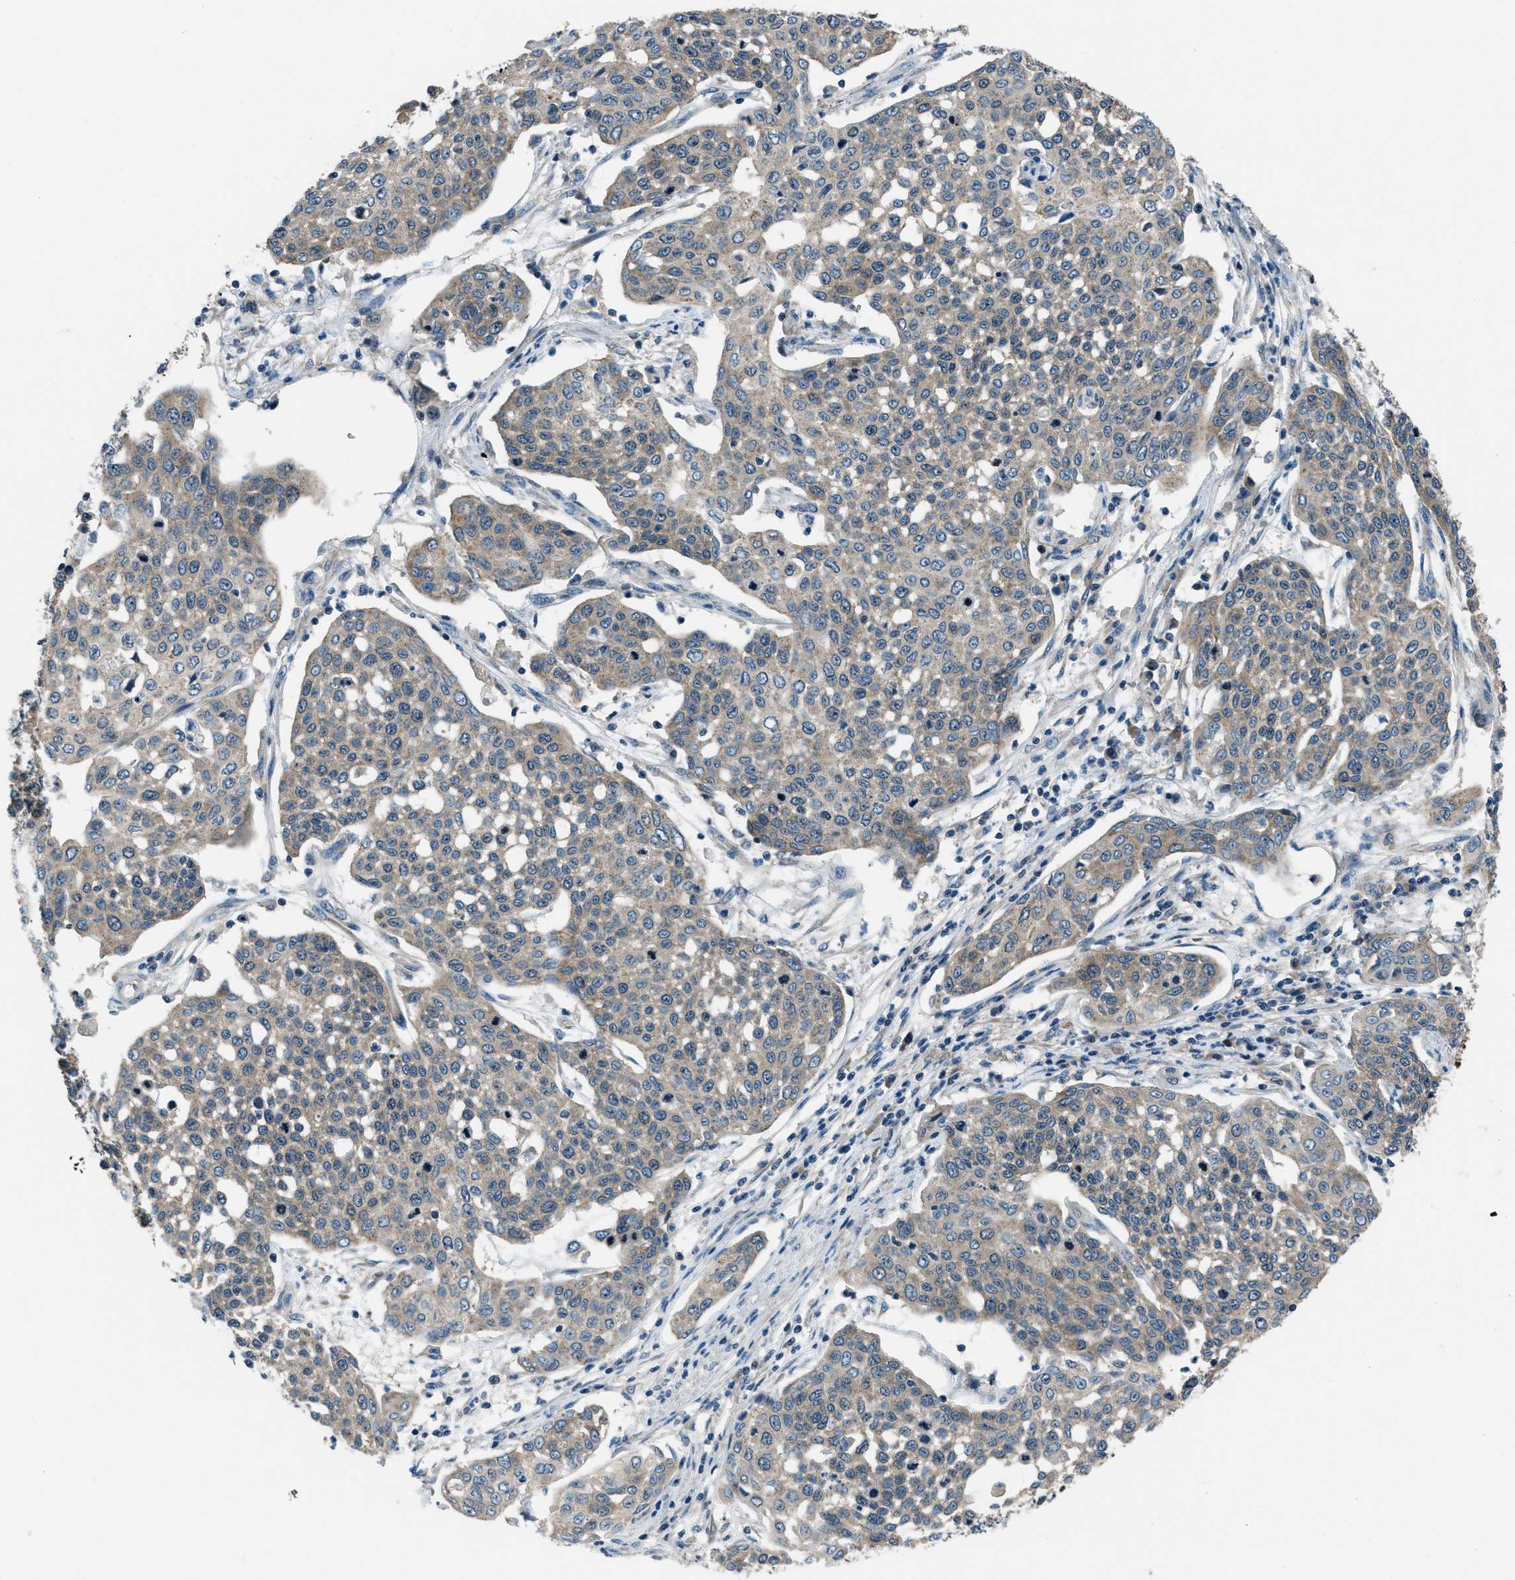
{"staining": {"intensity": "moderate", "quantity": ">75%", "location": "cytoplasmic/membranous"}, "tissue": "cervical cancer", "cell_type": "Tumor cells", "image_type": "cancer", "snomed": [{"axis": "morphology", "description": "Squamous cell carcinoma, NOS"}, {"axis": "topography", "description": "Cervix"}], "caption": "Protein expression analysis of human cervical cancer (squamous cell carcinoma) reveals moderate cytoplasmic/membranous staining in about >75% of tumor cells.", "gene": "ARFGAP2", "patient": {"sex": "female", "age": 34}}